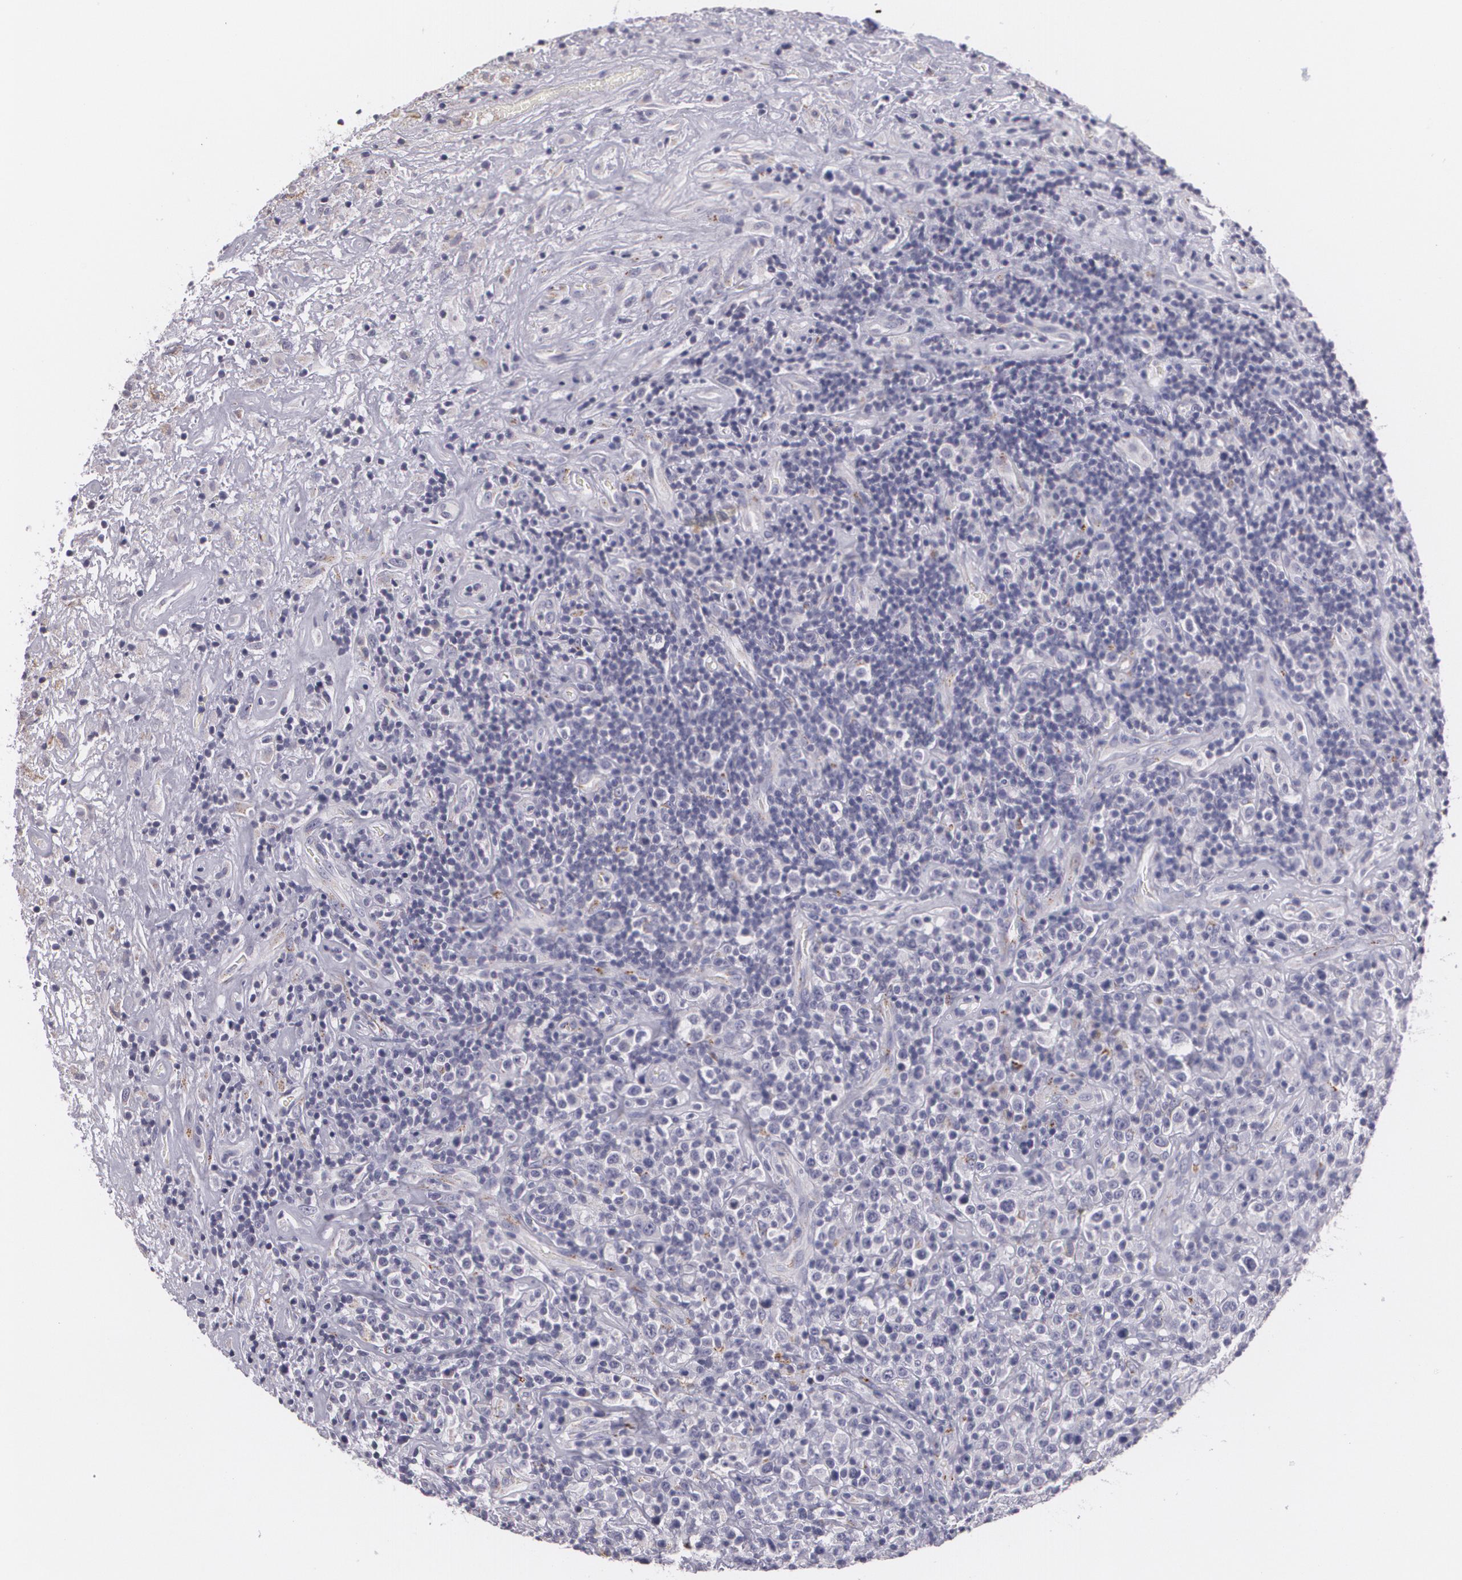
{"staining": {"intensity": "negative", "quantity": "none", "location": "none"}, "tissue": "lymphoma", "cell_type": "Tumor cells", "image_type": "cancer", "snomed": [{"axis": "morphology", "description": "Hodgkin's disease, NOS"}, {"axis": "topography", "description": "Lymph node"}], "caption": "This histopathology image is of lymphoma stained with immunohistochemistry to label a protein in brown with the nuclei are counter-stained blue. There is no positivity in tumor cells. Brightfield microscopy of immunohistochemistry stained with DAB (brown) and hematoxylin (blue), captured at high magnification.", "gene": "CILK1", "patient": {"sex": "male", "age": 46}}